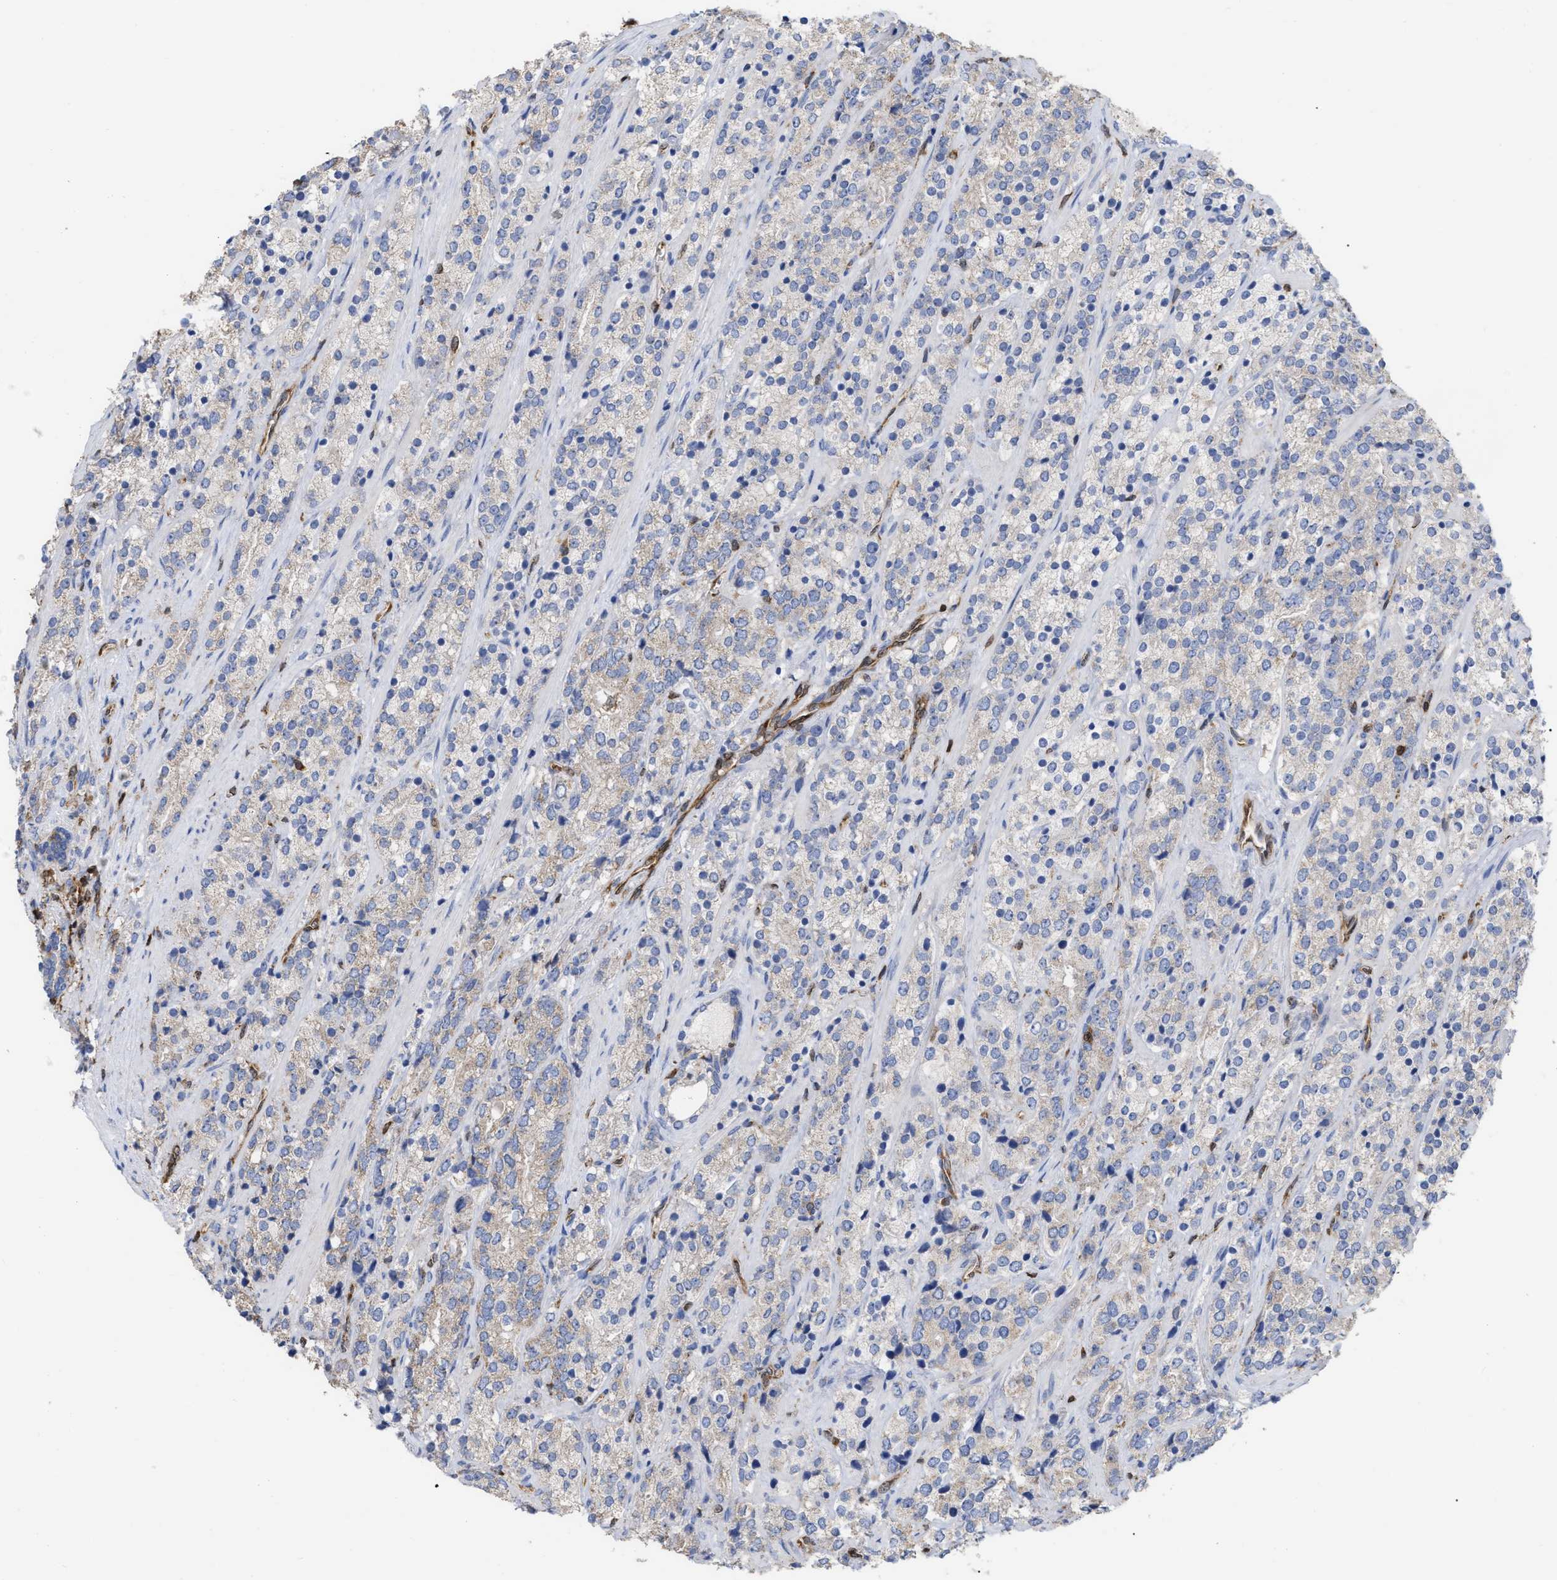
{"staining": {"intensity": "weak", "quantity": "<25%", "location": "cytoplasmic/membranous"}, "tissue": "prostate cancer", "cell_type": "Tumor cells", "image_type": "cancer", "snomed": [{"axis": "morphology", "description": "Adenocarcinoma, High grade"}, {"axis": "topography", "description": "Prostate"}], "caption": "This is an immunohistochemistry (IHC) histopathology image of human adenocarcinoma (high-grade) (prostate). There is no expression in tumor cells.", "gene": "GIMAP4", "patient": {"sex": "male", "age": 71}}